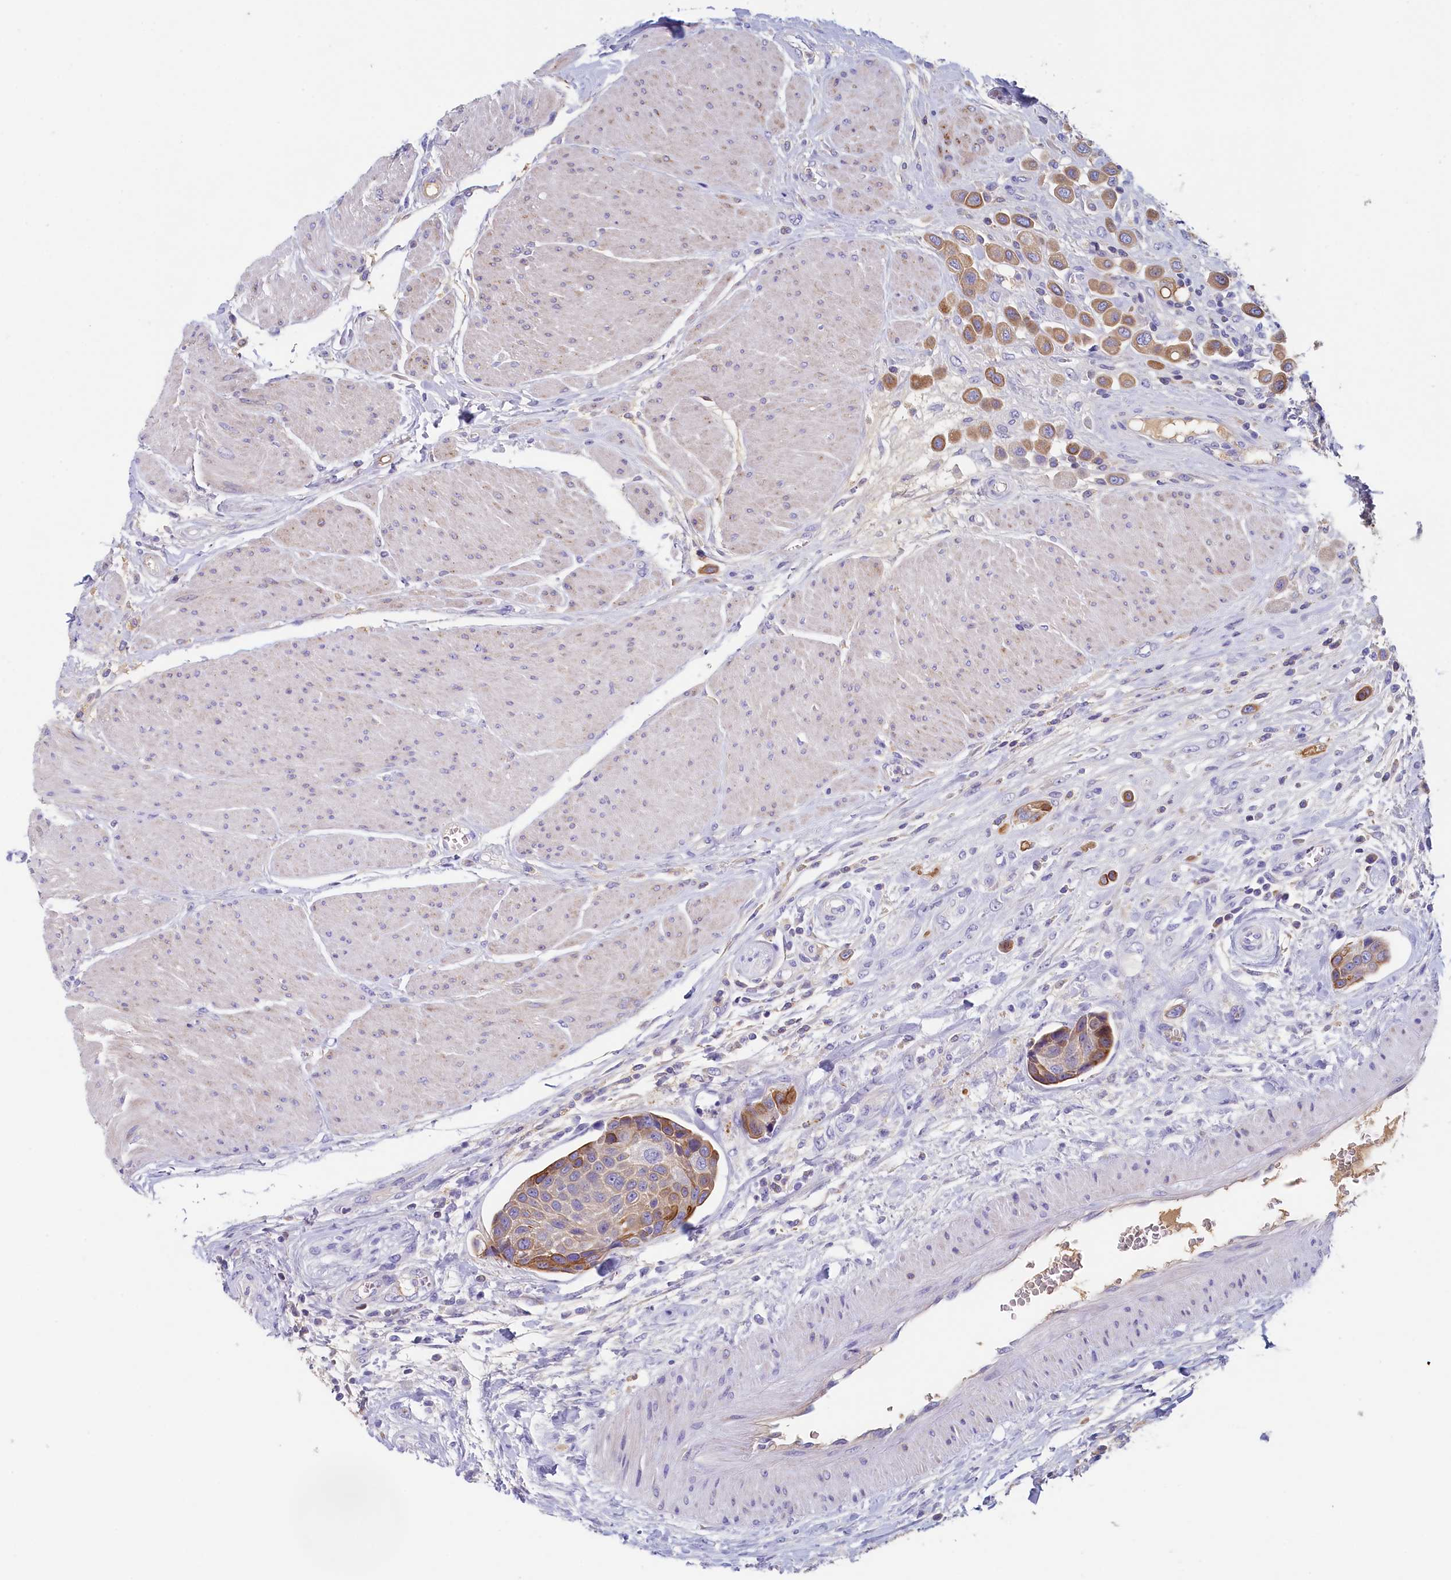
{"staining": {"intensity": "moderate", "quantity": ">75%", "location": "cytoplasmic/membranous"}, "tissue": "urothelial cancer", "cell_type": "Tumor cells", "image_type": "cancer", "snomed": [{"axis": "morphology", "description": "Urothelial carcinoma, High grade"}, {"axis": "topography", "description": "Urinary bladder"}], "caption": "This image shows urothelial cancer stained with IHC to label a protein in brown. The cytoplasmic/membranous of tumor cells show moderate positivity for the protein. Nuclei are counter-stained blue.", "gene": "GUCA1C", "patient": {"sex": "male", "age": 50}}